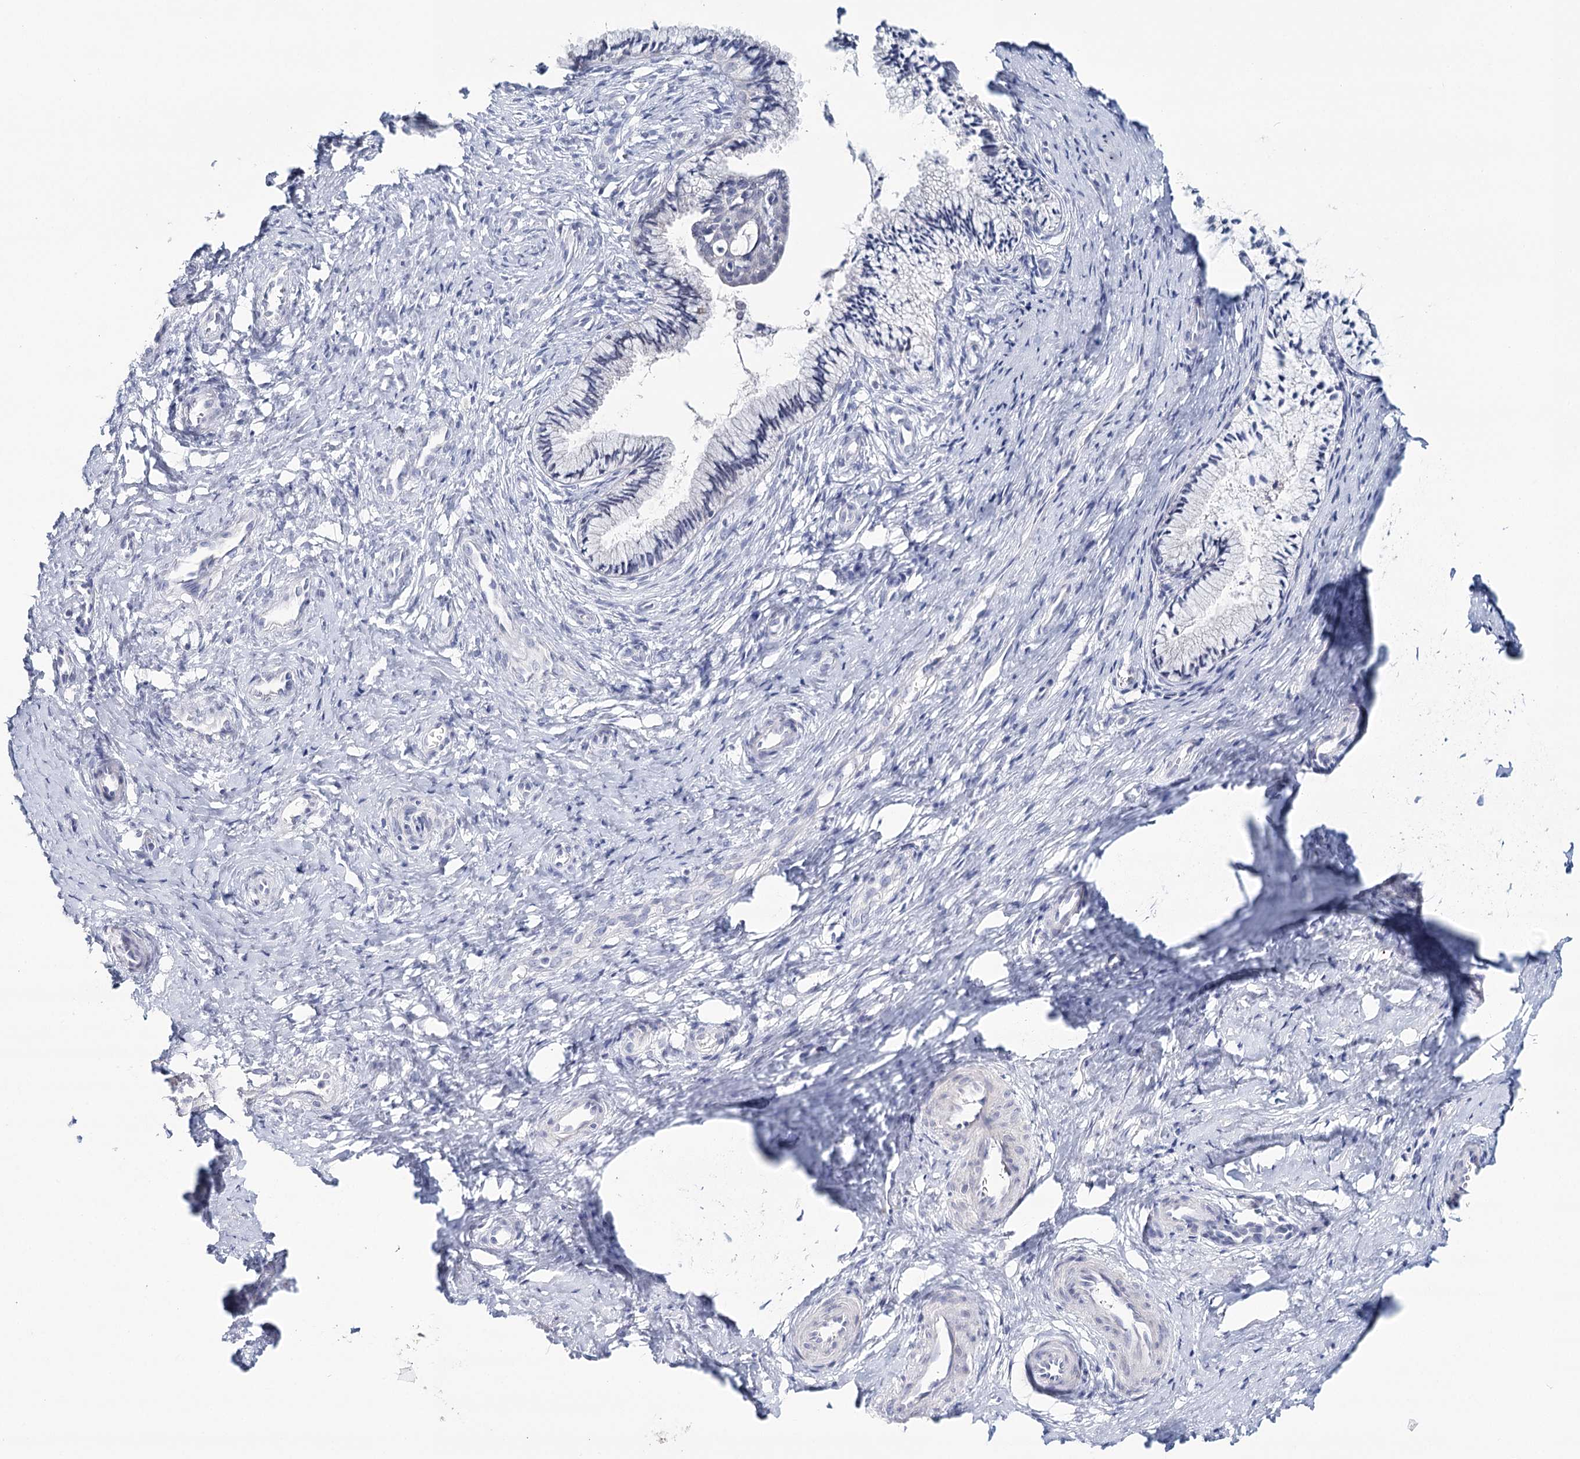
{"staining": {"intensity": "negative", "quantity": "none", "location": "none"}, "tissue": "cervix", "cell_type": "Glandular cells", "image_type": "normal", "snomed": [{"axis": "morphology", "description": "Normal tissue, NOS"}, {"axis": "topography", "description": "Cervix"}], "caption": "This is an IHC histopathology image of unremarkable cervix. There is no expression in glandular cells.", "gene": "HSPA4L", "patient": {"sex": "female", "age": 36}}